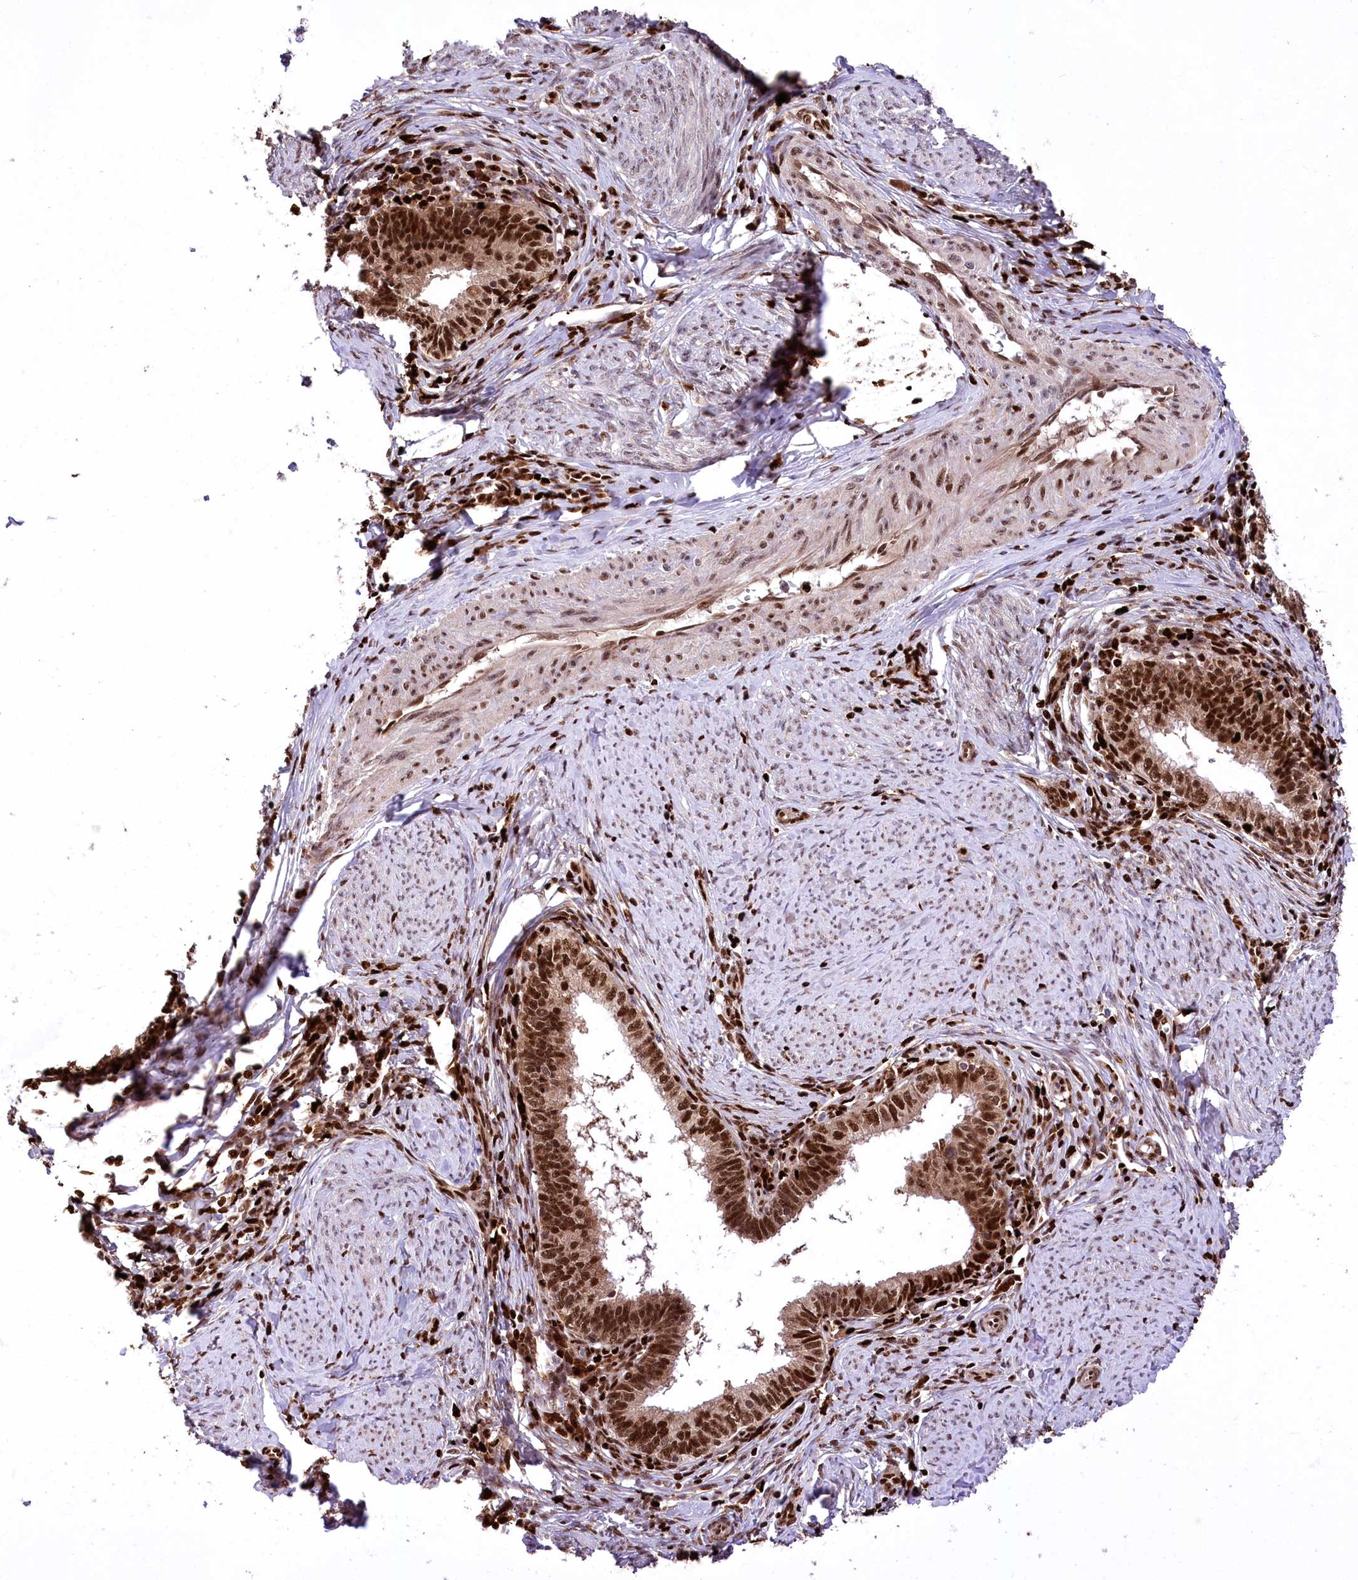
{"staining": {"intensity": "strong", "quantity": ">75%", "location": "cytoplasmic/membranous,nuclear"}, "tissue": "cervical cancer", "cell_type": "Tumor cells", "image_type": "cancer", "snomed": [{"axis": "morphology", "description": "Adenocarcinoma, NOS"}, {"axis": "topography", "description": "Cervix"}], "caption": "A brown stain shows strong cytoplasmic/membranous and nuclear positivity of a protein in cervical adenocarcinoma tumor cells.", "gene": "FIGN", "patient": {"sex": "female", "age": 36}}